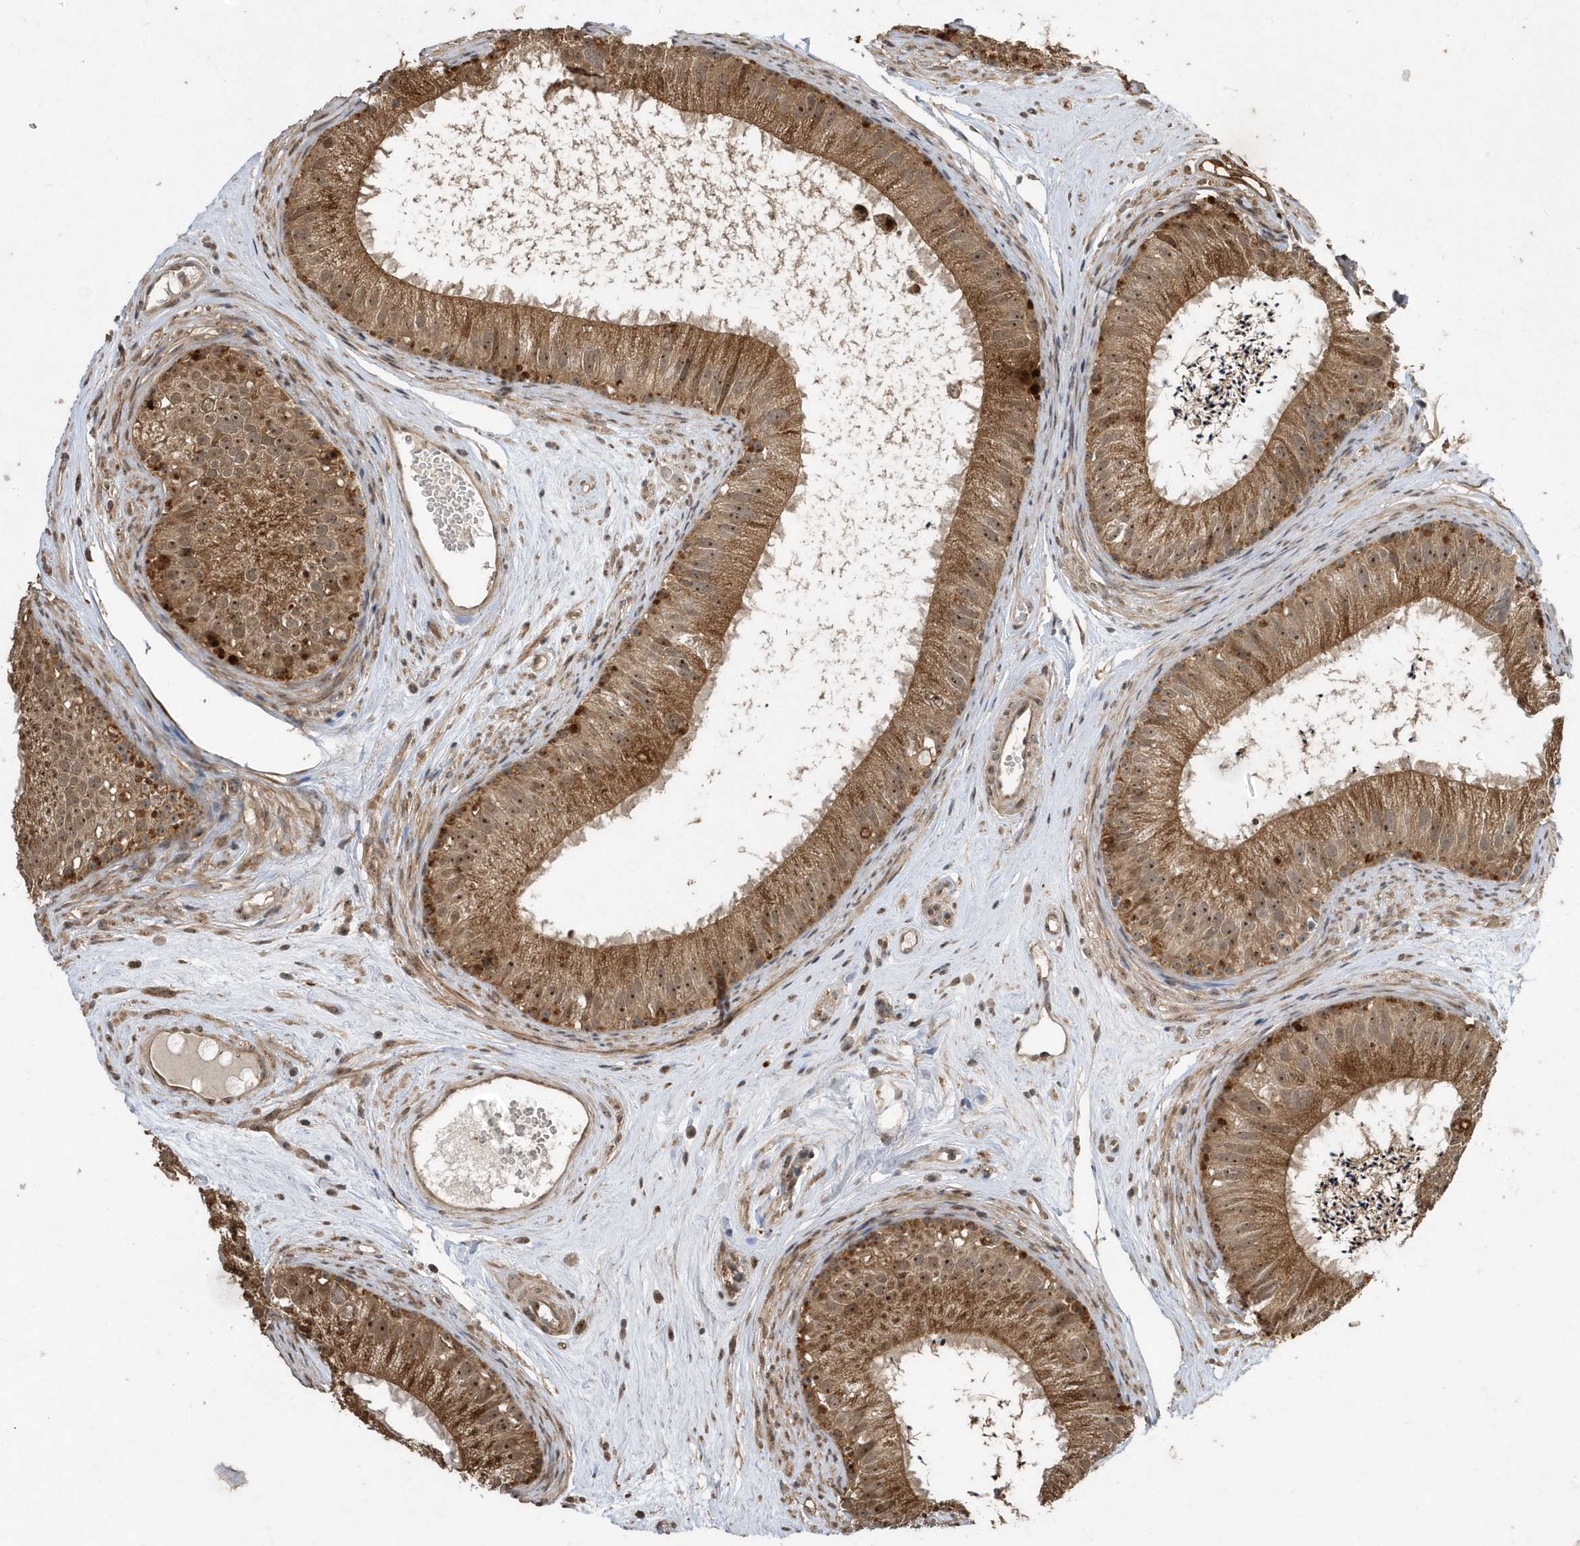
{"staining": {"intensity": "moderate", "quantity": ">75%", "location": "cytoplasmic/membranous"}, "tissue": "epididymis", "cell_type": "Glandular cells", "image_type": "normal", "snomed": [{"axis": "morphology", "description": "Normal tissue, NOS"}, {"axis": "topography", "description": "Epididymis"}], "caption": "Glandular cells exhibit medium levels of moderate cytoplasmic/membranous staining in about >75% of cells in unremarkable human epididymis. The protein is shown in brown color, while the nuclei are stained blue.", "gene": "WASHC5", "patient": {"sex": "male", "age": 77}}